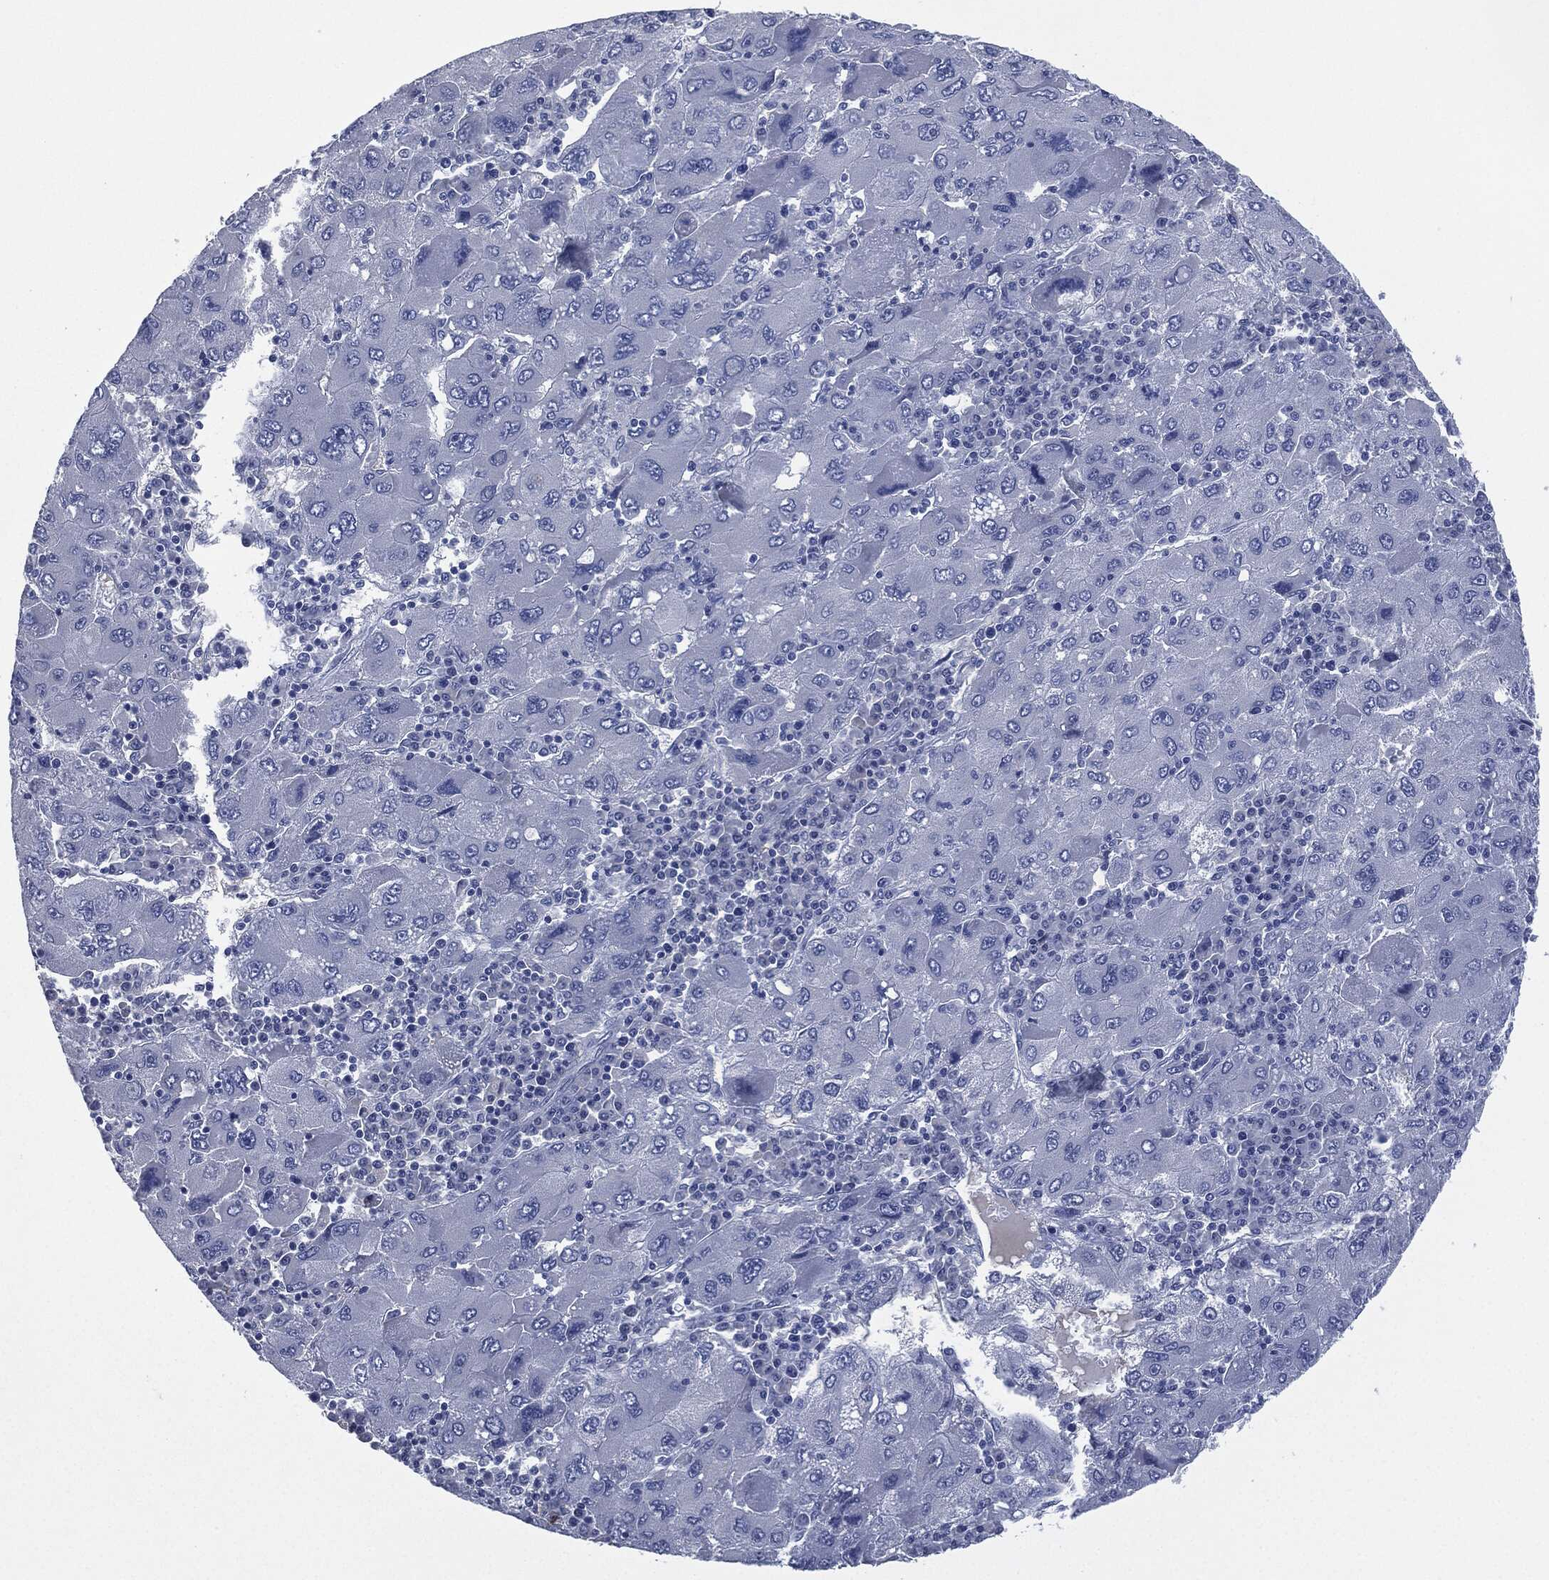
{"staining": {"intensity": "negative", "quantity": "none", "location": "none"}, "tissue": "liver cancer", "cell_type": "Tumor cells", "image_type": "cancer", "snomed": [{"axis": "morphology", "description": "Carcinoma, Hepatocellular, NOS"}, {"axis": "topography", "description": "Liver"}], "caption": "Tumor cells are negative for protein expression in human liver hepatocellular carcinoma. (Stains: DAB immunohistochemistry with hematoxylin counter stain, Microscopy: brightfield microscopy at high magnification).", "gene": "MUC16", "patient": {"sex": "male", "age": 75}}